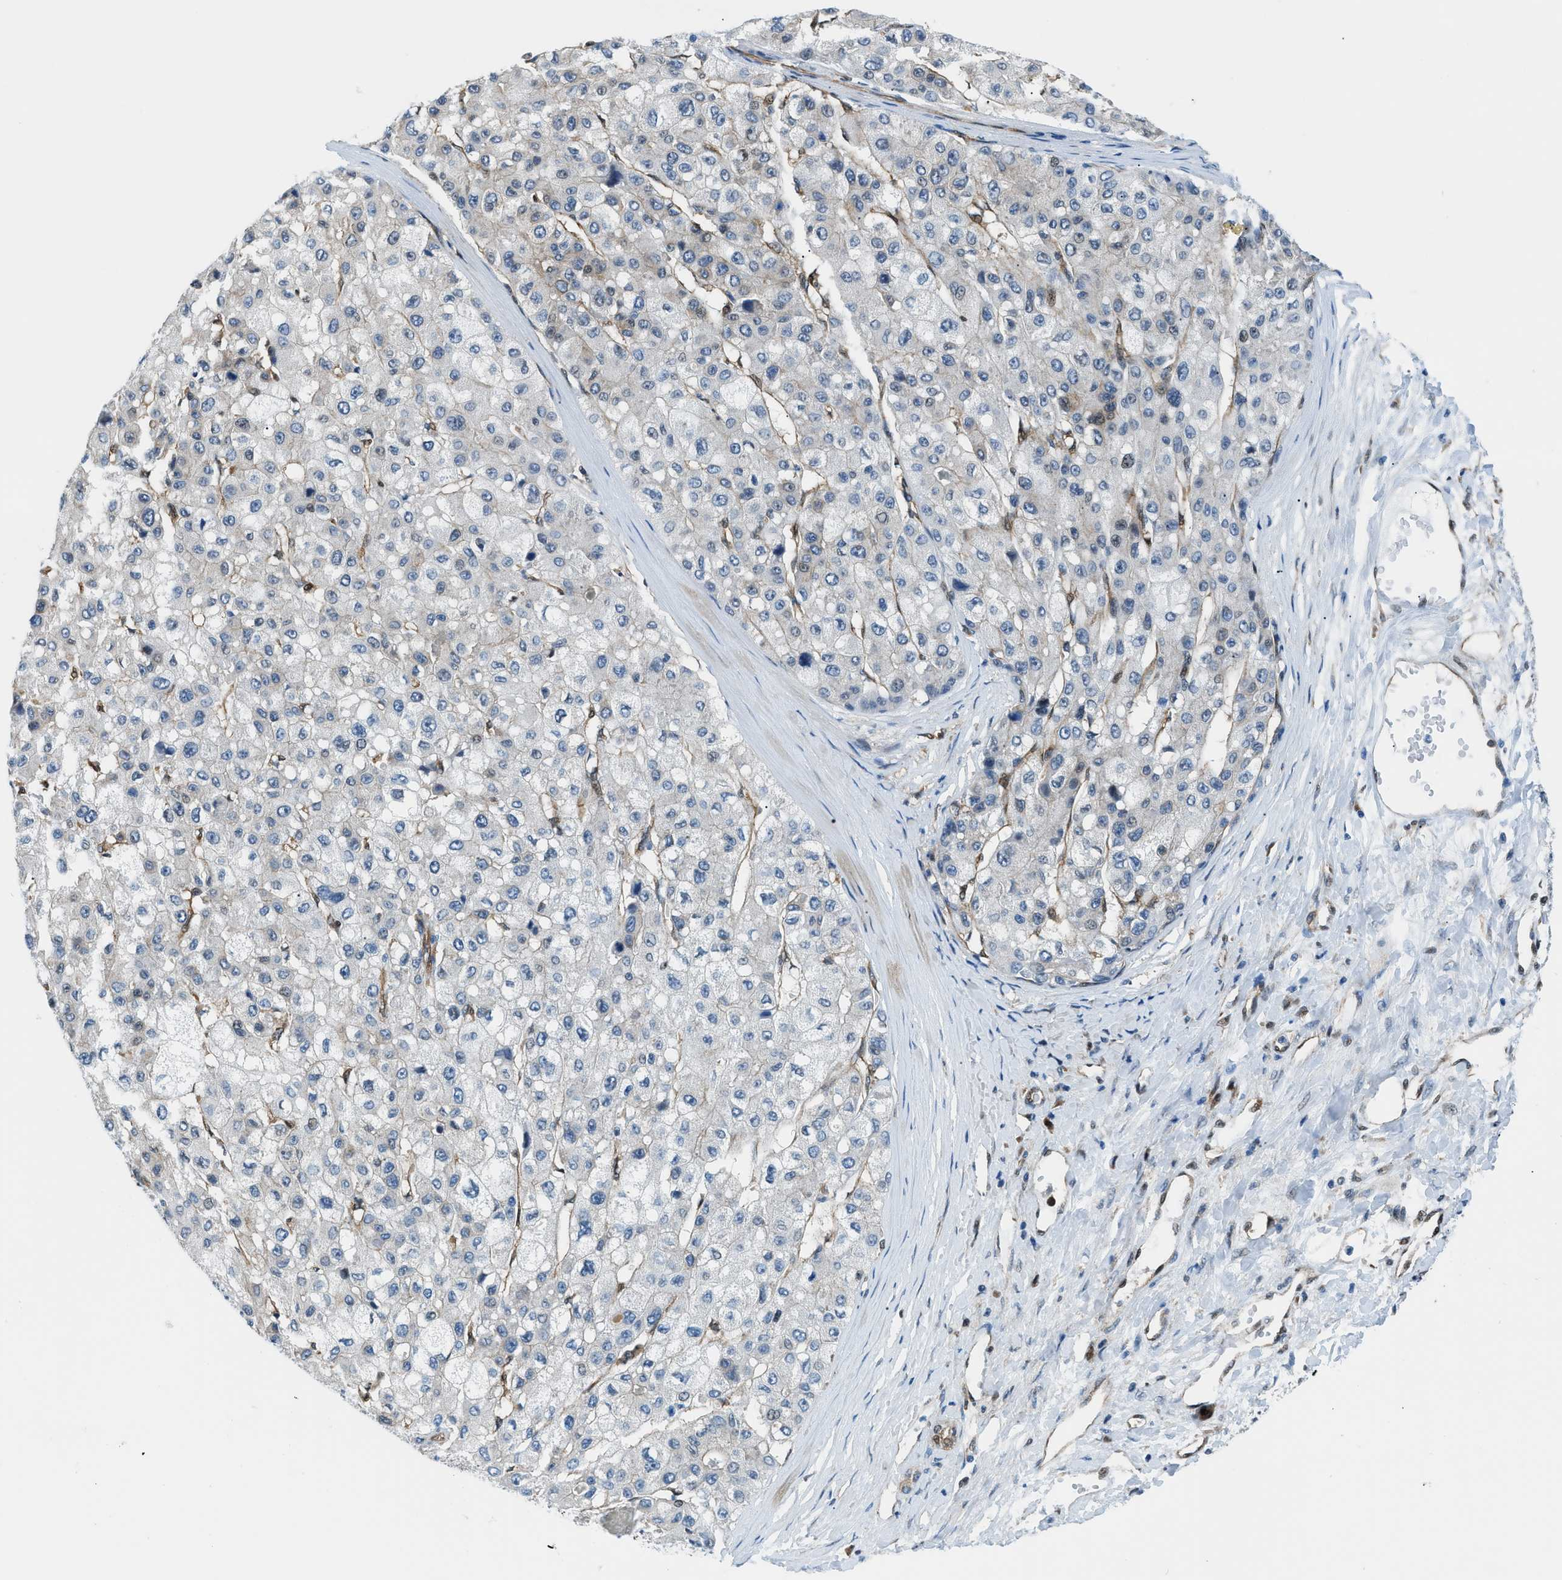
{"staining": {"intensity": "negative", "quantity": "none", "location": "none"}, "tissue": "liver cancer", "cell_type": "Tumor cells", "image_type": "cancer", "snomed": [{"axis": "morphology", "description": "Carcinoma, Hepatocellular, NOS"}, {"axis": "topography", "description": "Liver"}], "caption": "Immunohistochemistry histopathology image of neoplastic tissue: human hepatocellular carcinoma (liver) stained with DAB reveals no significant protein positivity in tumor cells. The staining was performed using DAB to visualize the protein expression in brown, while the nuclei were stained in blue with hematoxylin (Magnification: 20x).", "gene": "YWHAE", "patient": {"sex": "male", "age": 80}}